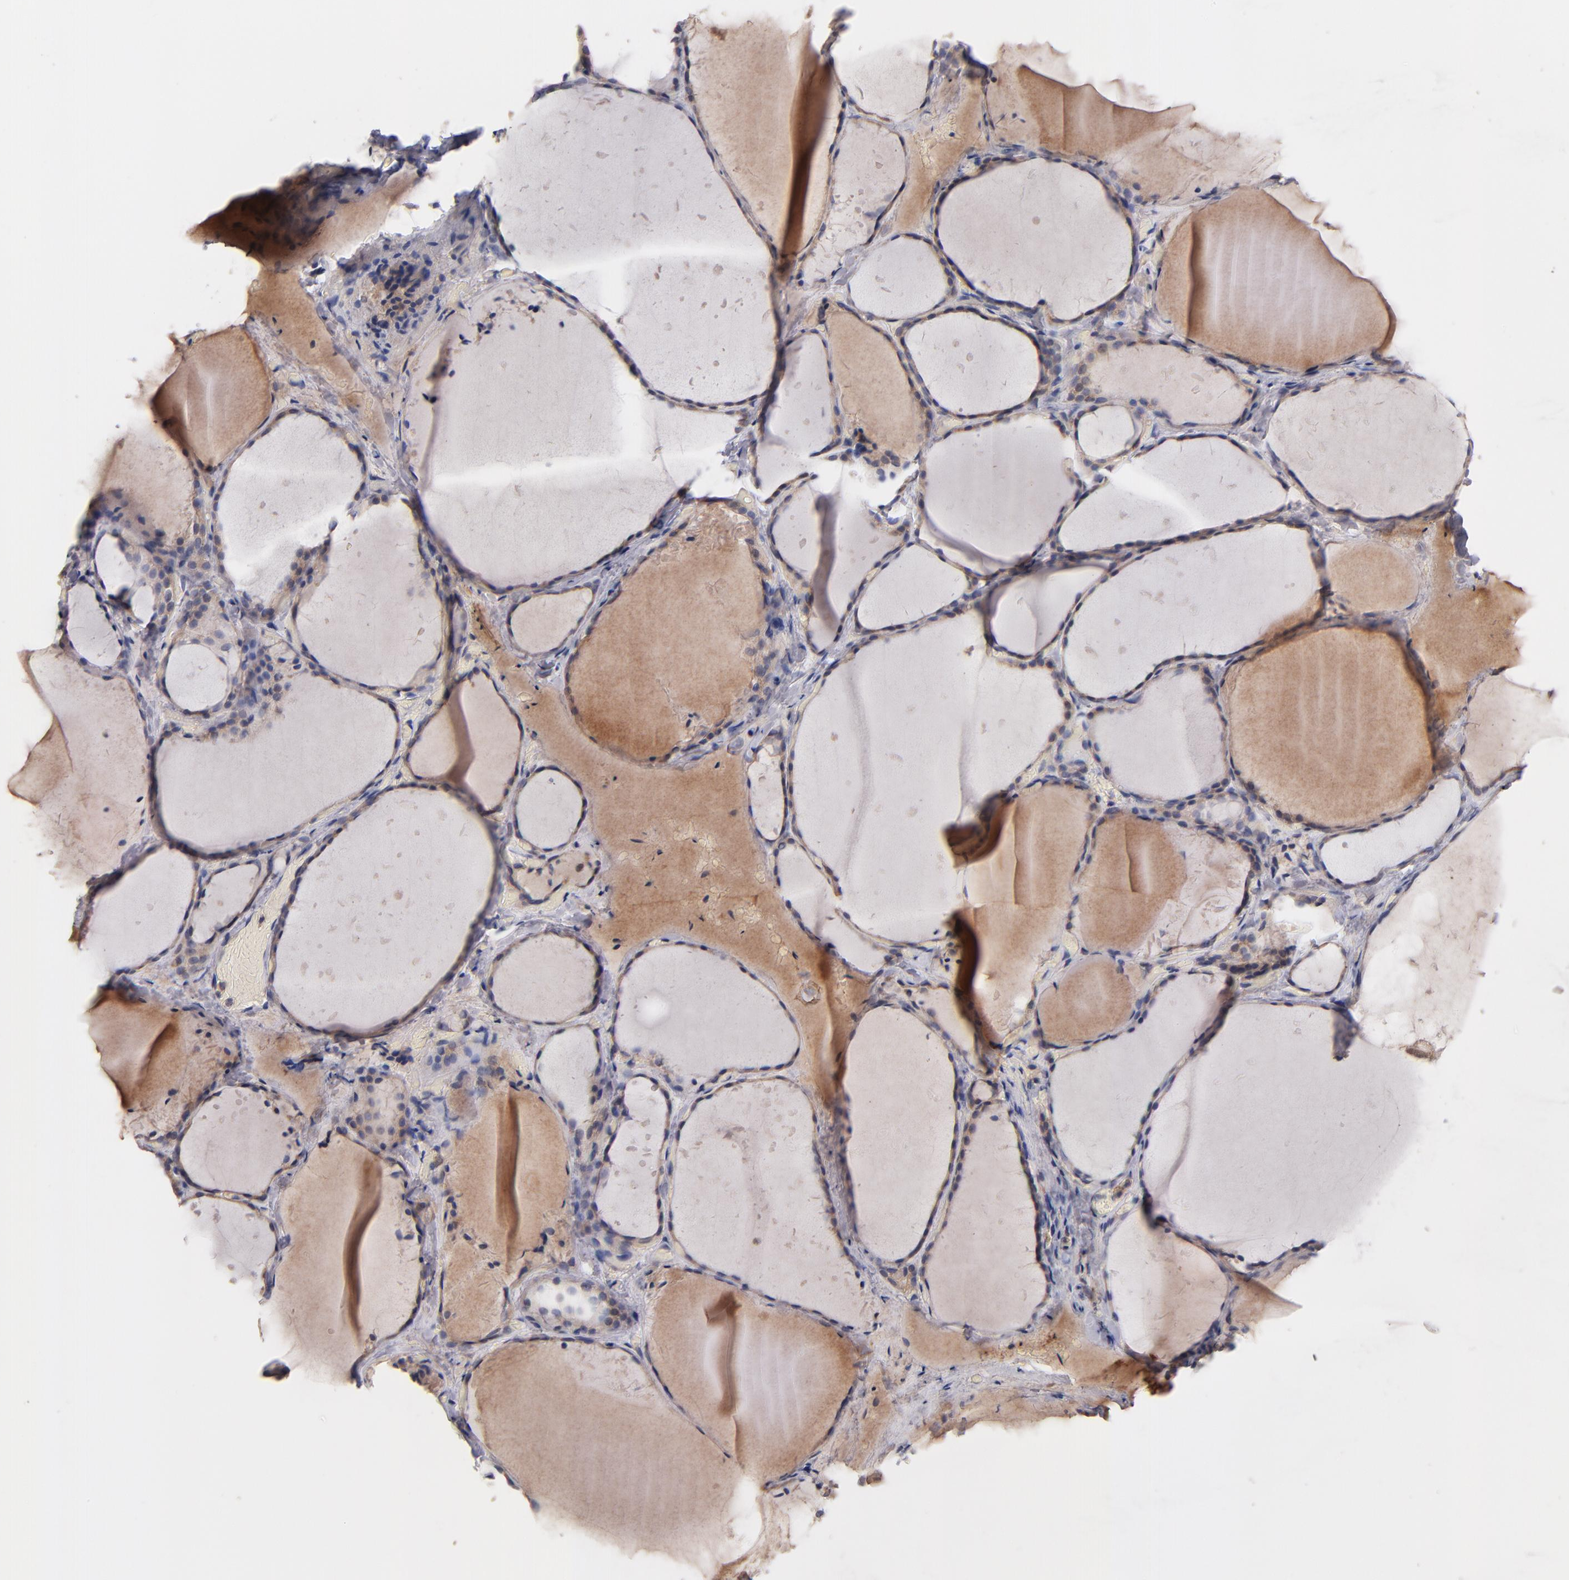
{"staining": {"intensity": "moderate", "quantity": ">75%", "location": "cytoplasmic/membranous"}, "tissue": "thyroid gland", "cell_type": "Glandular cells", "image_type": "normal", "snomed": [{"axis": "morphology", "description": "Normal tissue, NOS"}, {"axis": "topography", "description": "Thyroid gland"}], "caption": "Thyroid gland stained for a protein (brown) shows moderate cytoplasmic/membranous positive staining in approximately >75% of glandular cells.", "gene": "DACT1", "patient": {"sex": "female", "age": 22}}